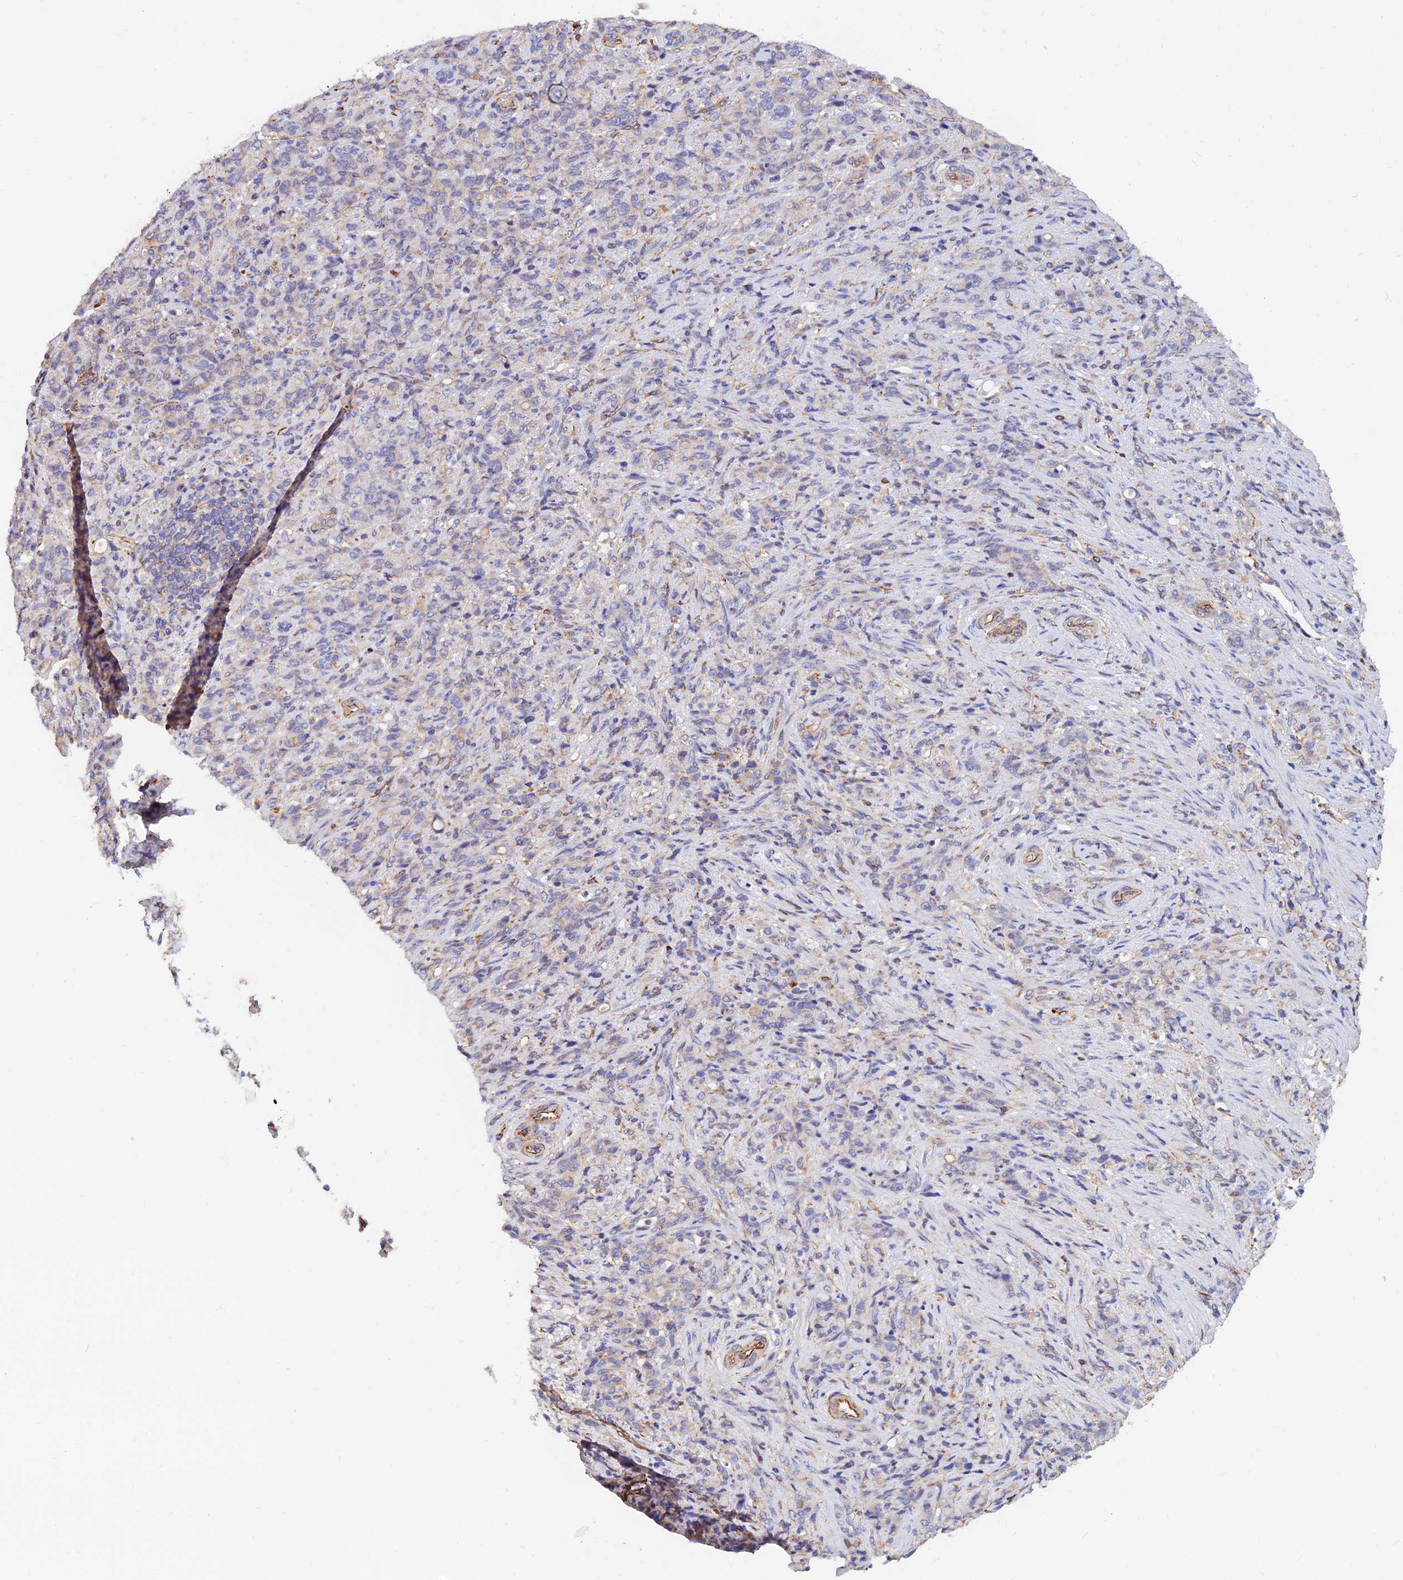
{"staining": {"intensity": "negative", "quantity": "none", "location": "none"}, "tissue": "stomach cancer", "cell_type": "Tumor cells", "image_type": "cancer", "snomed": [{"axis": "morphology", "description": "Adenocarcinoma, NOS"}, {"axis": "topography", "description": "Stomach"}], "caption": "Tumor cells show no significant protein staining in stomach cancer. (Brightfield microscopy of DAB (3,3'-diaminobenzidine) immunohistochemistry at high magnification).", "gene": "CDK18", "patient": {"sex": "female", "age": 79}}